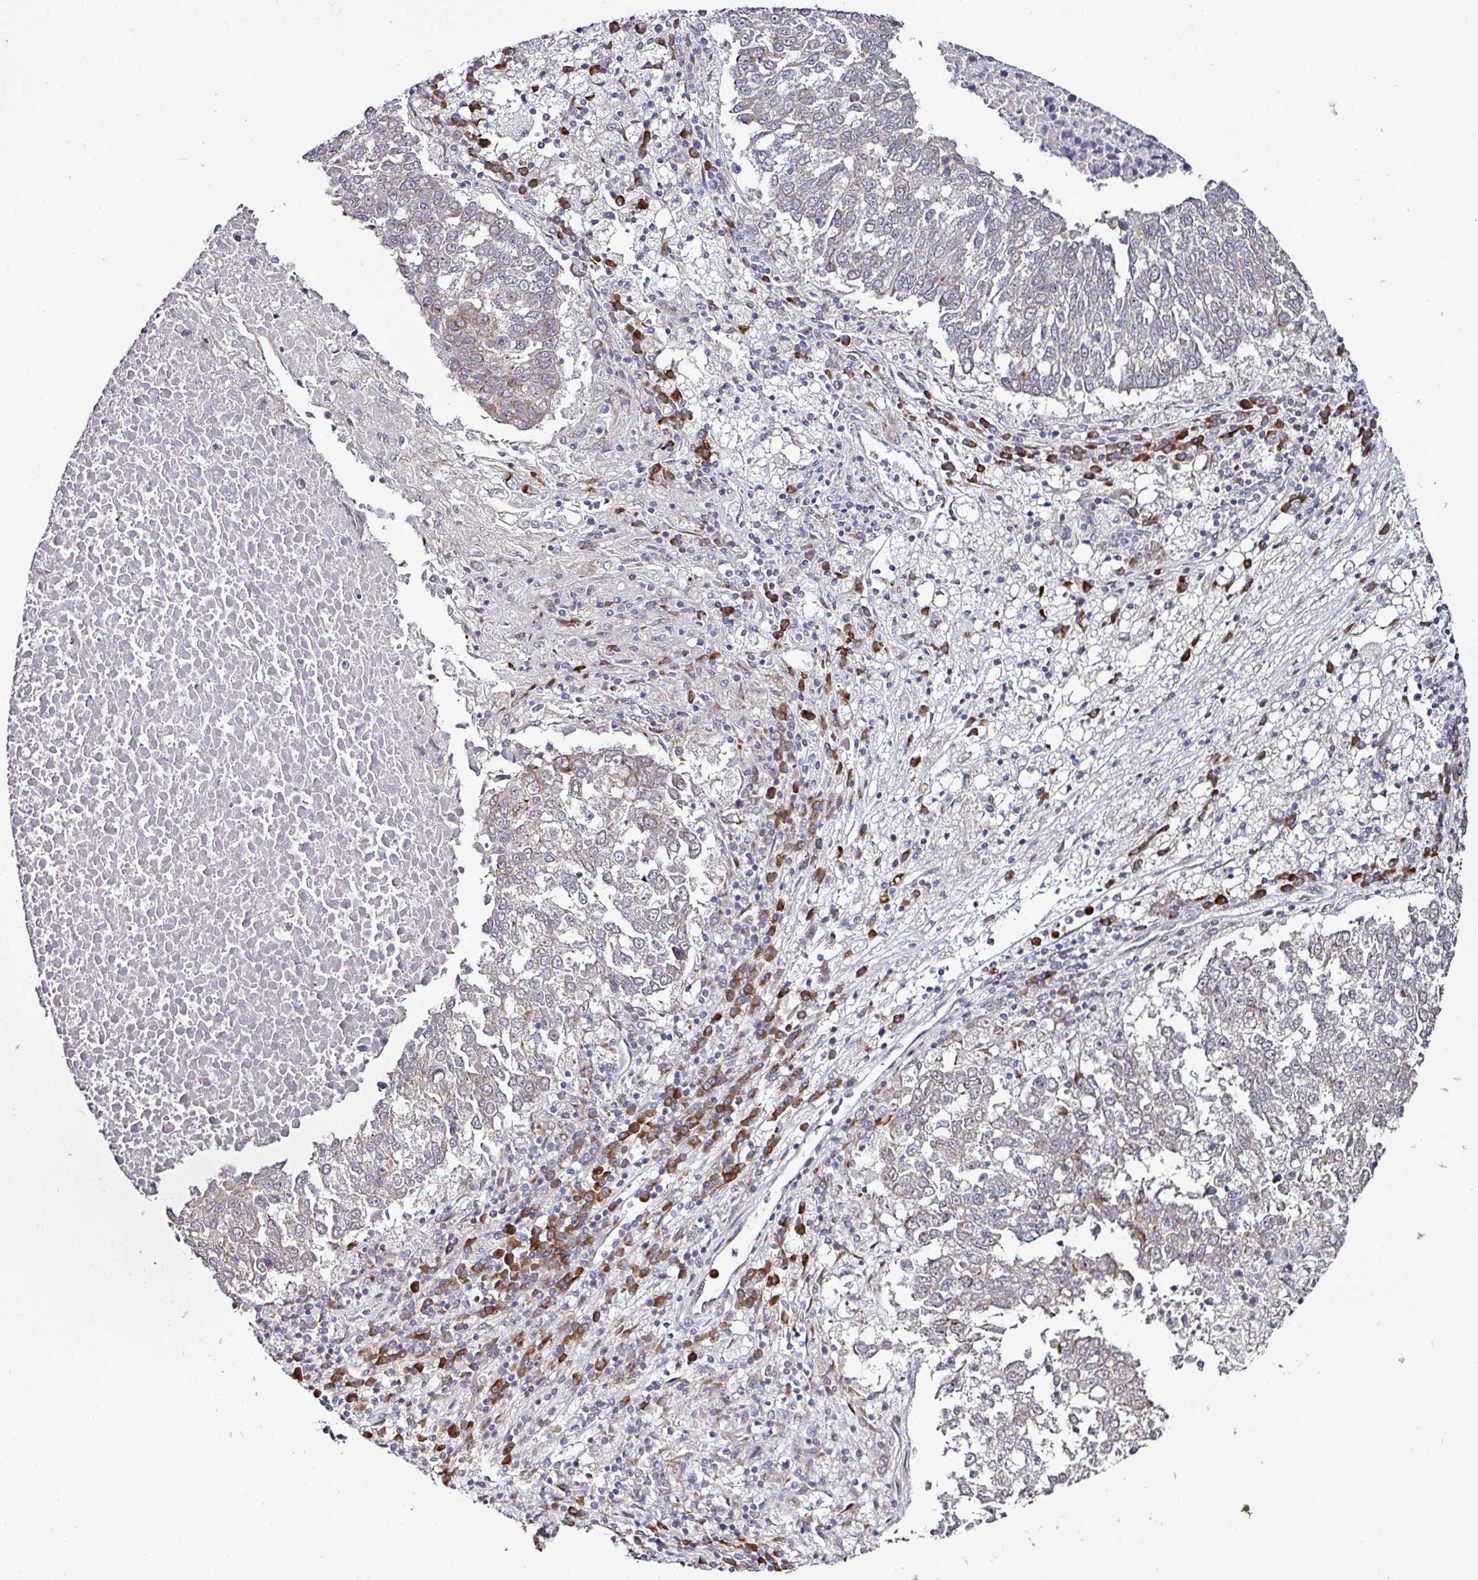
{"staining": {"intensity": "weak", "quantity": "<25%", "location": "cytoplasmic/membranous"}, "tissue": "lung cancer", "cell_type": "Tumor cells", "image_type": "cancer", "snomed": [{"axis": "morphology", "description": "Squamous cell carcinoma, NOS"}, {"axis": "topography", "description": "Lung"}], "caption": "Immunohistochemistry (IHC) image of lung squamous cell carcinoma stained for a protein (brown), which exhibits no expression in tumor cells. (Brightfield microscopy of DAB immunohistochemistry at high magnification).", "gene": "APOLD1", "patient": {"sex": "male", "age": 73}}